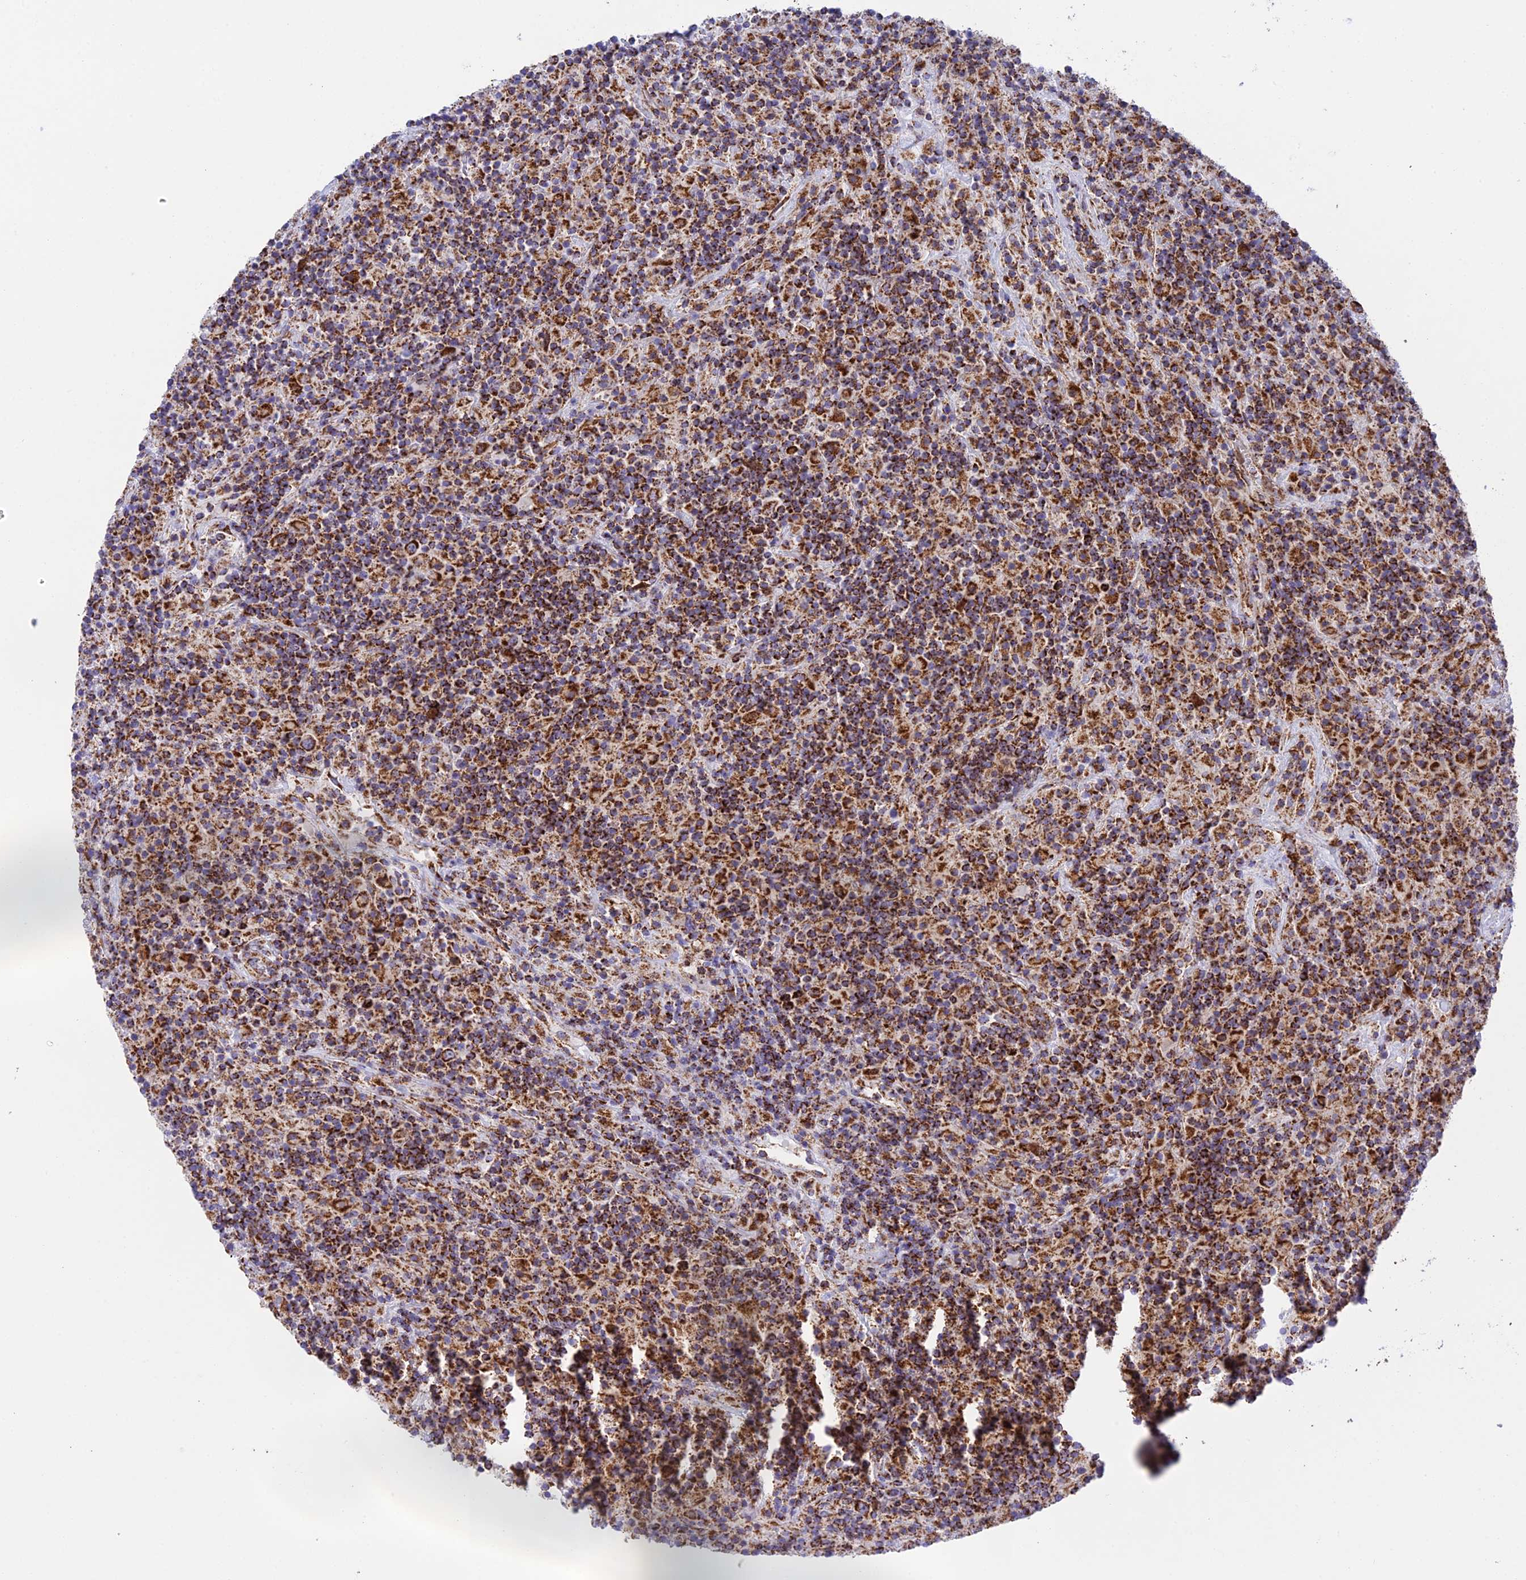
{"staining": {"intensity": "strong", "quantity": ">75%", "location": "cytoplasmic/membranous"}, "tissue": "lymphoma", "cell_type": "Tumor cells", "image_type": "cancer", "snomed": [{"axis": "morphology", "description": "Hodgkin's disease, NOS"}, {"axis": "topography", "description": "Lymph node"}], "caption": "Hodgkin's disease stained with DAB immunohistochemistry (IHC) displays high levels of strong cytoplasmic/membranous positivity in approximately >75% of tumor cells.", "gene": "CHCHD3", "patient": {"sex": "male", "age": 70}}